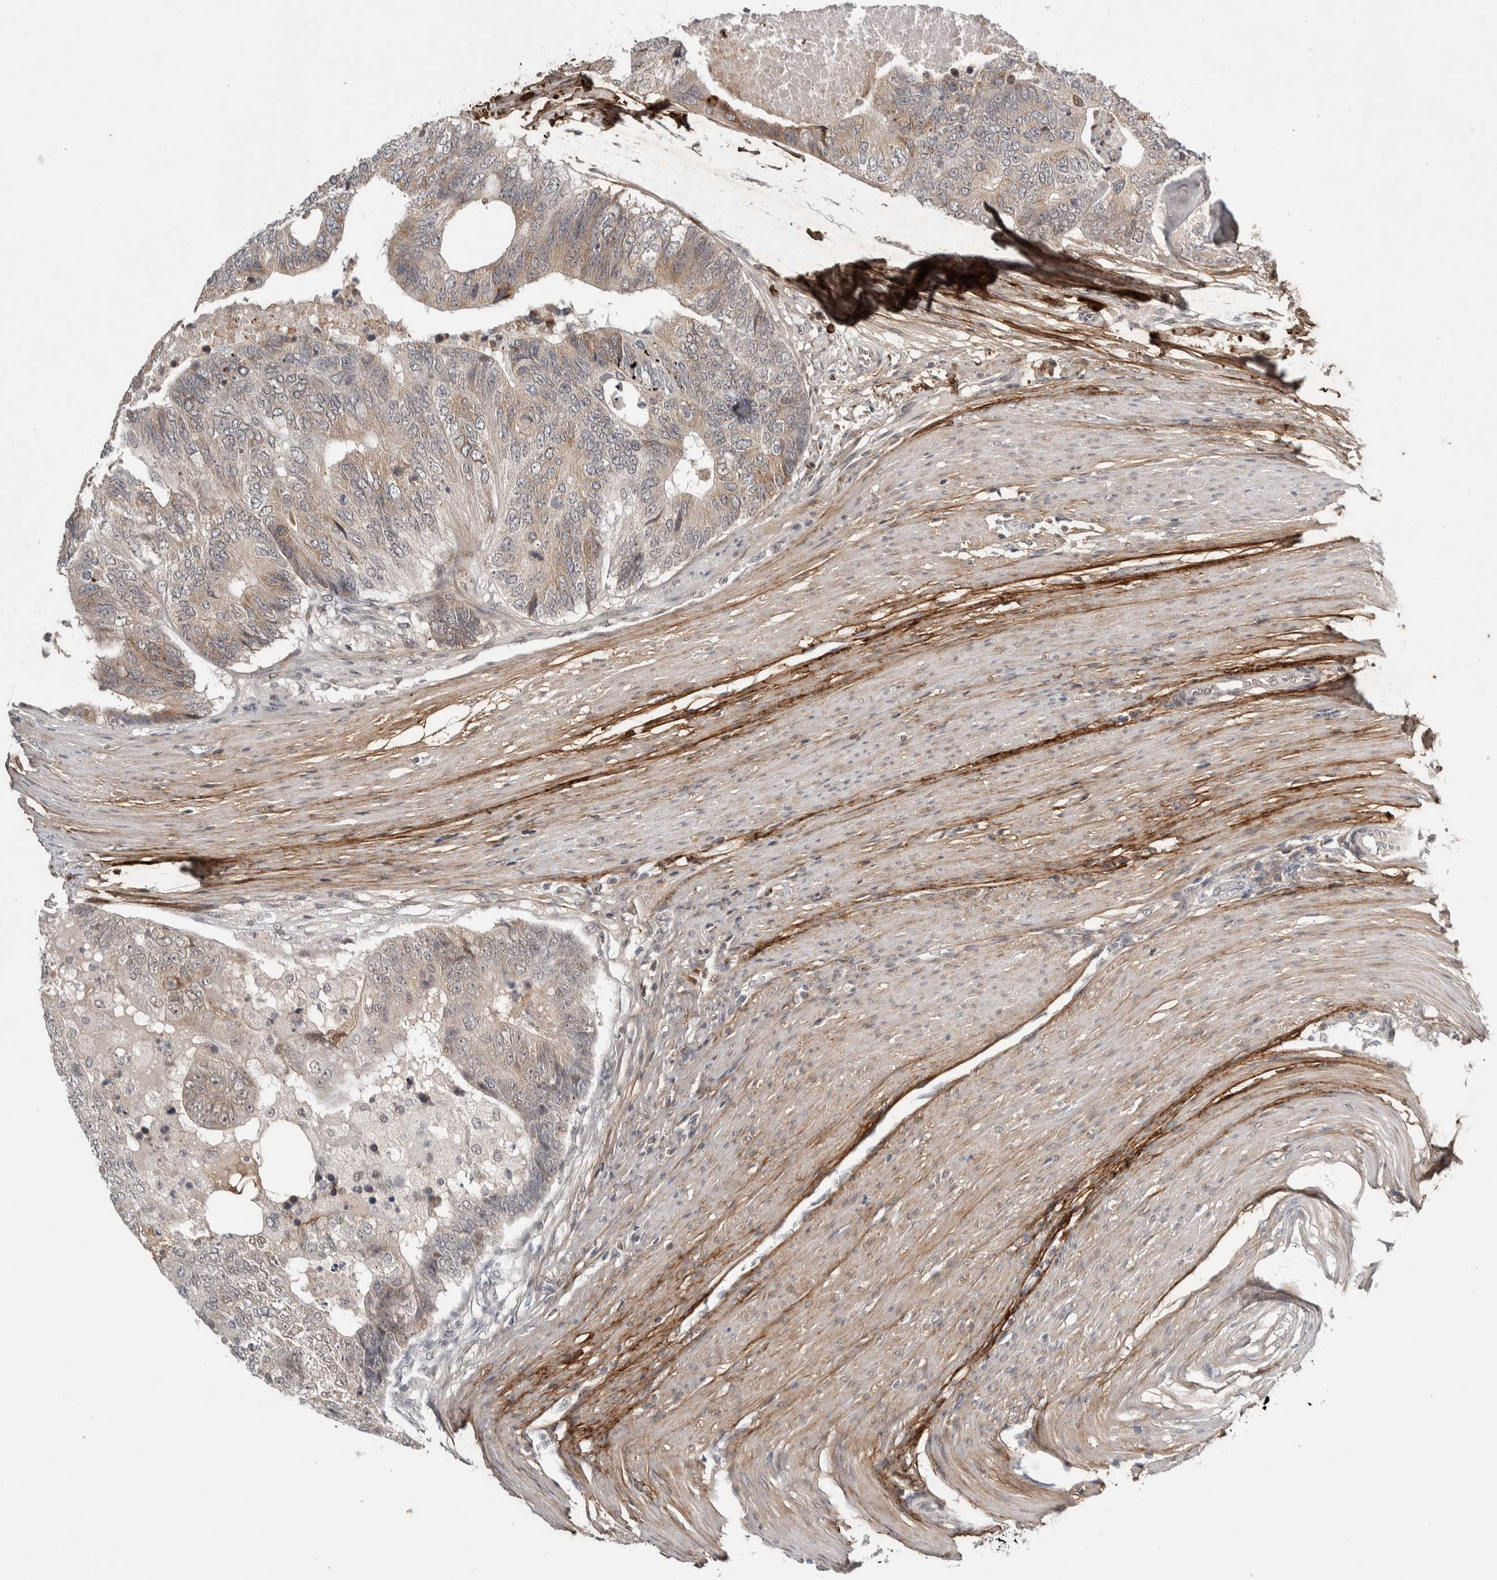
{"staining": {"intensity": "moderate", "quantity": "25%-75%", "location": "cytoplasmic/membranous,nuclear"}, "tissue": "colorectal cancer", "cell_type": "Tumor cells", "image_type": "cancer", "snomed": [{"axis": "morphology", "description": "Adenocarcinoma, NOS"}, {"axis": "topography", "description": "Colon"}], "caption": "The histopathology image exhibits immunohistochemical staining of colorectal cancer (adenocarcinoma). There is moderate cytoplasmic/membranous and nuclear expression is identified in about 25%-75% of tumor cells. (DAB IHC, brown staining for protein, blue staining for nuclei).", "gene": "ASPN", "patient": {"sex": "female", "age": 67}}